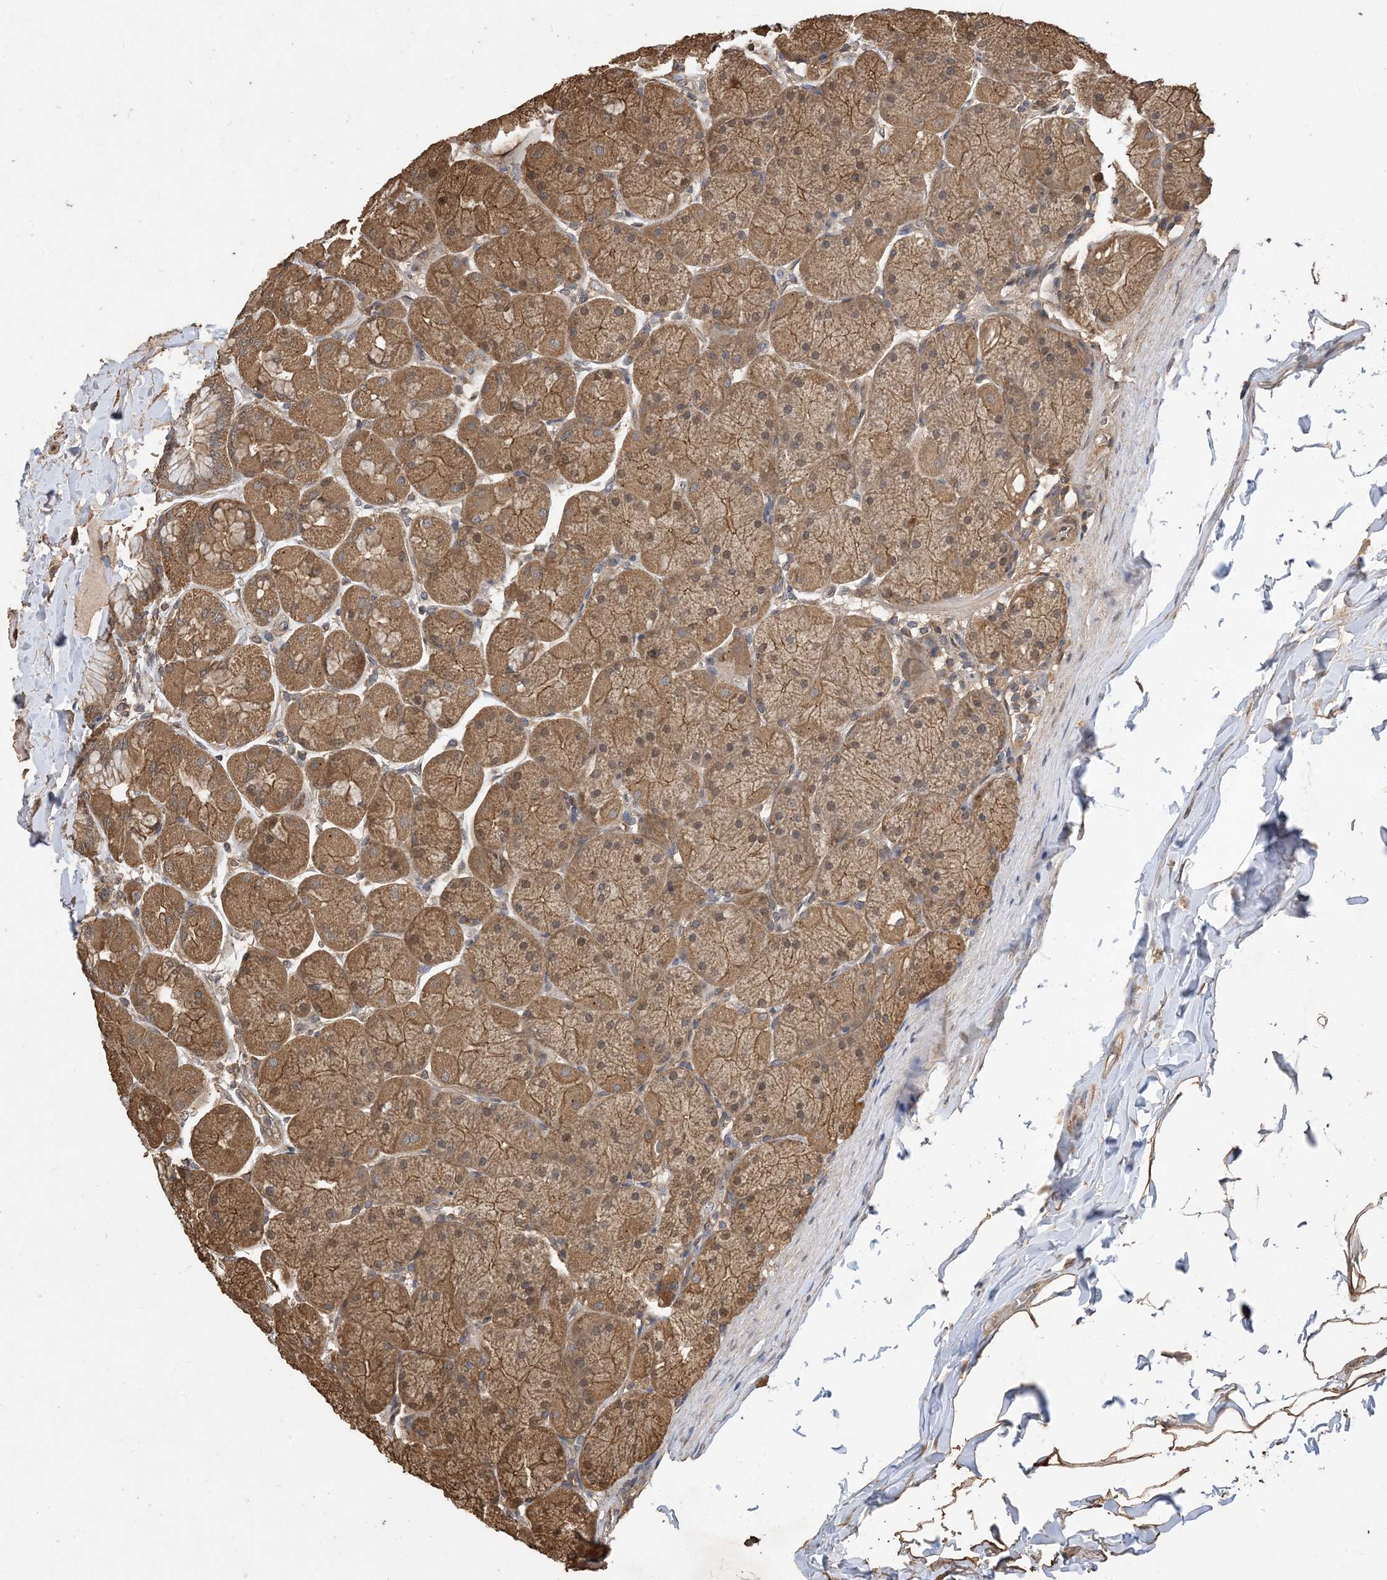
{"staining": {"intensity": "moderate", "quantity": ">75%", "location": "cytoplasmic/membranous"}, "tissue": "stomach", "cell_type": "Glandular cells", "image_type": "normal", "snomed": [{"axis": "morphology", "description": "Normal tissue, NOS"}, {"axis": "topography", "description": "Stomach, upper"}], "caption": "Protein expression by IHC shows moderate cytoplasmic/membranous staining in approximately >75% of glandular cells in benign stomach.", "gene": "ZKSCAN5", "patient": {"sex": "female", "age": 56}}